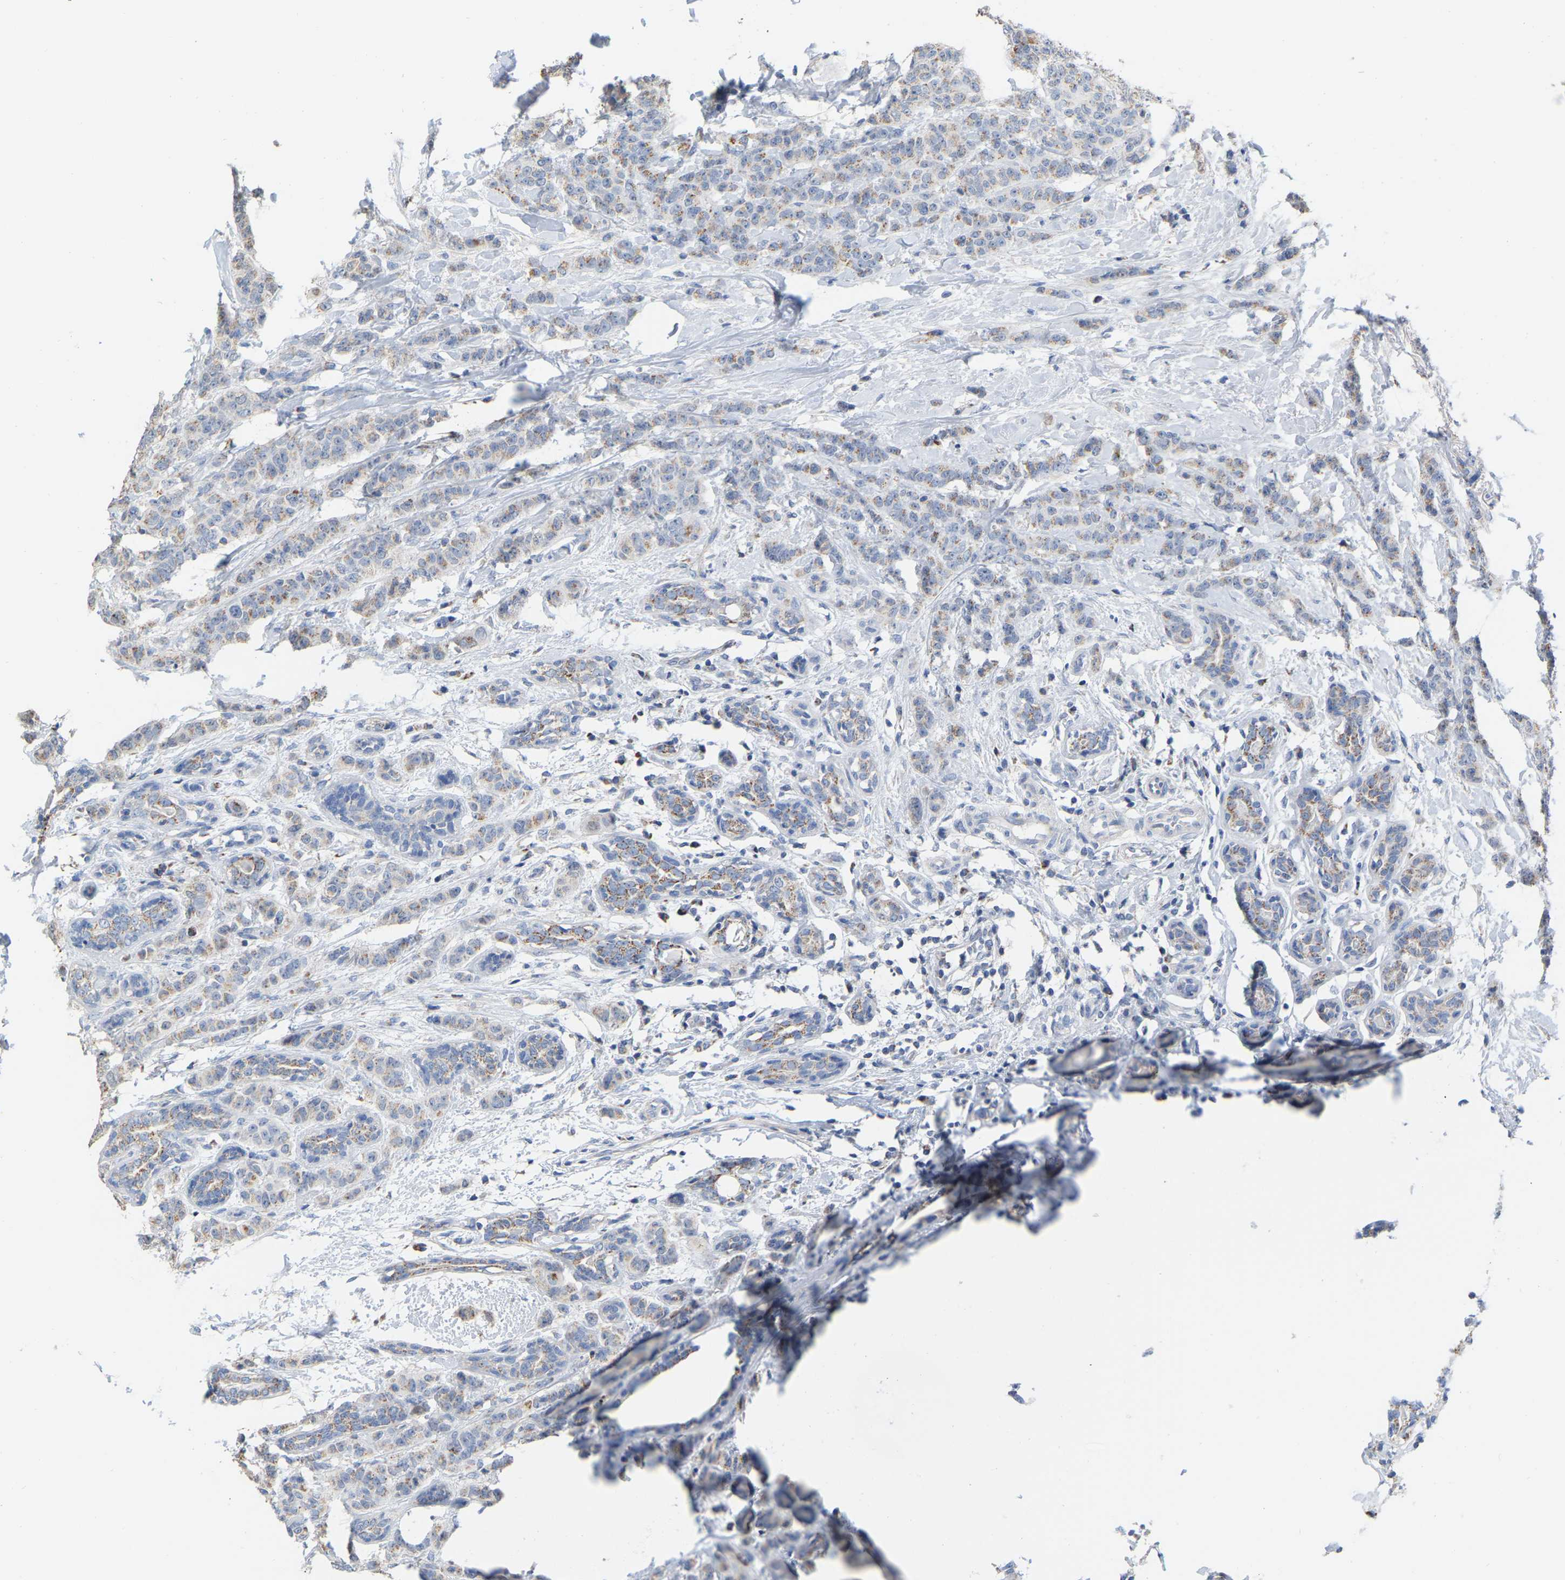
{"staining": {"intensity": "weak", "quantity": "25%-75%", "location": "cytoplasmic/membranous"}, "tissue": "breast cancer", "cell_type": "Tumor cells", "image_type": "cancer", "snomed": [{"axis": "morphology", "description": "Normal tissue, NOS"}, {"axis": "morphology", "description": "Duct carcinoma"}, {"axis": "topography", "description": "Breast"}], "caption": "Immunohistochemical staining of human invasive ductal carcinoma (breast) demonstrates weak cytoplasmic/membranous protein staining in about 25%-75% of tumor cells.", "gene": "CBLB", "patient": {"sex": "female", "age": 40}}